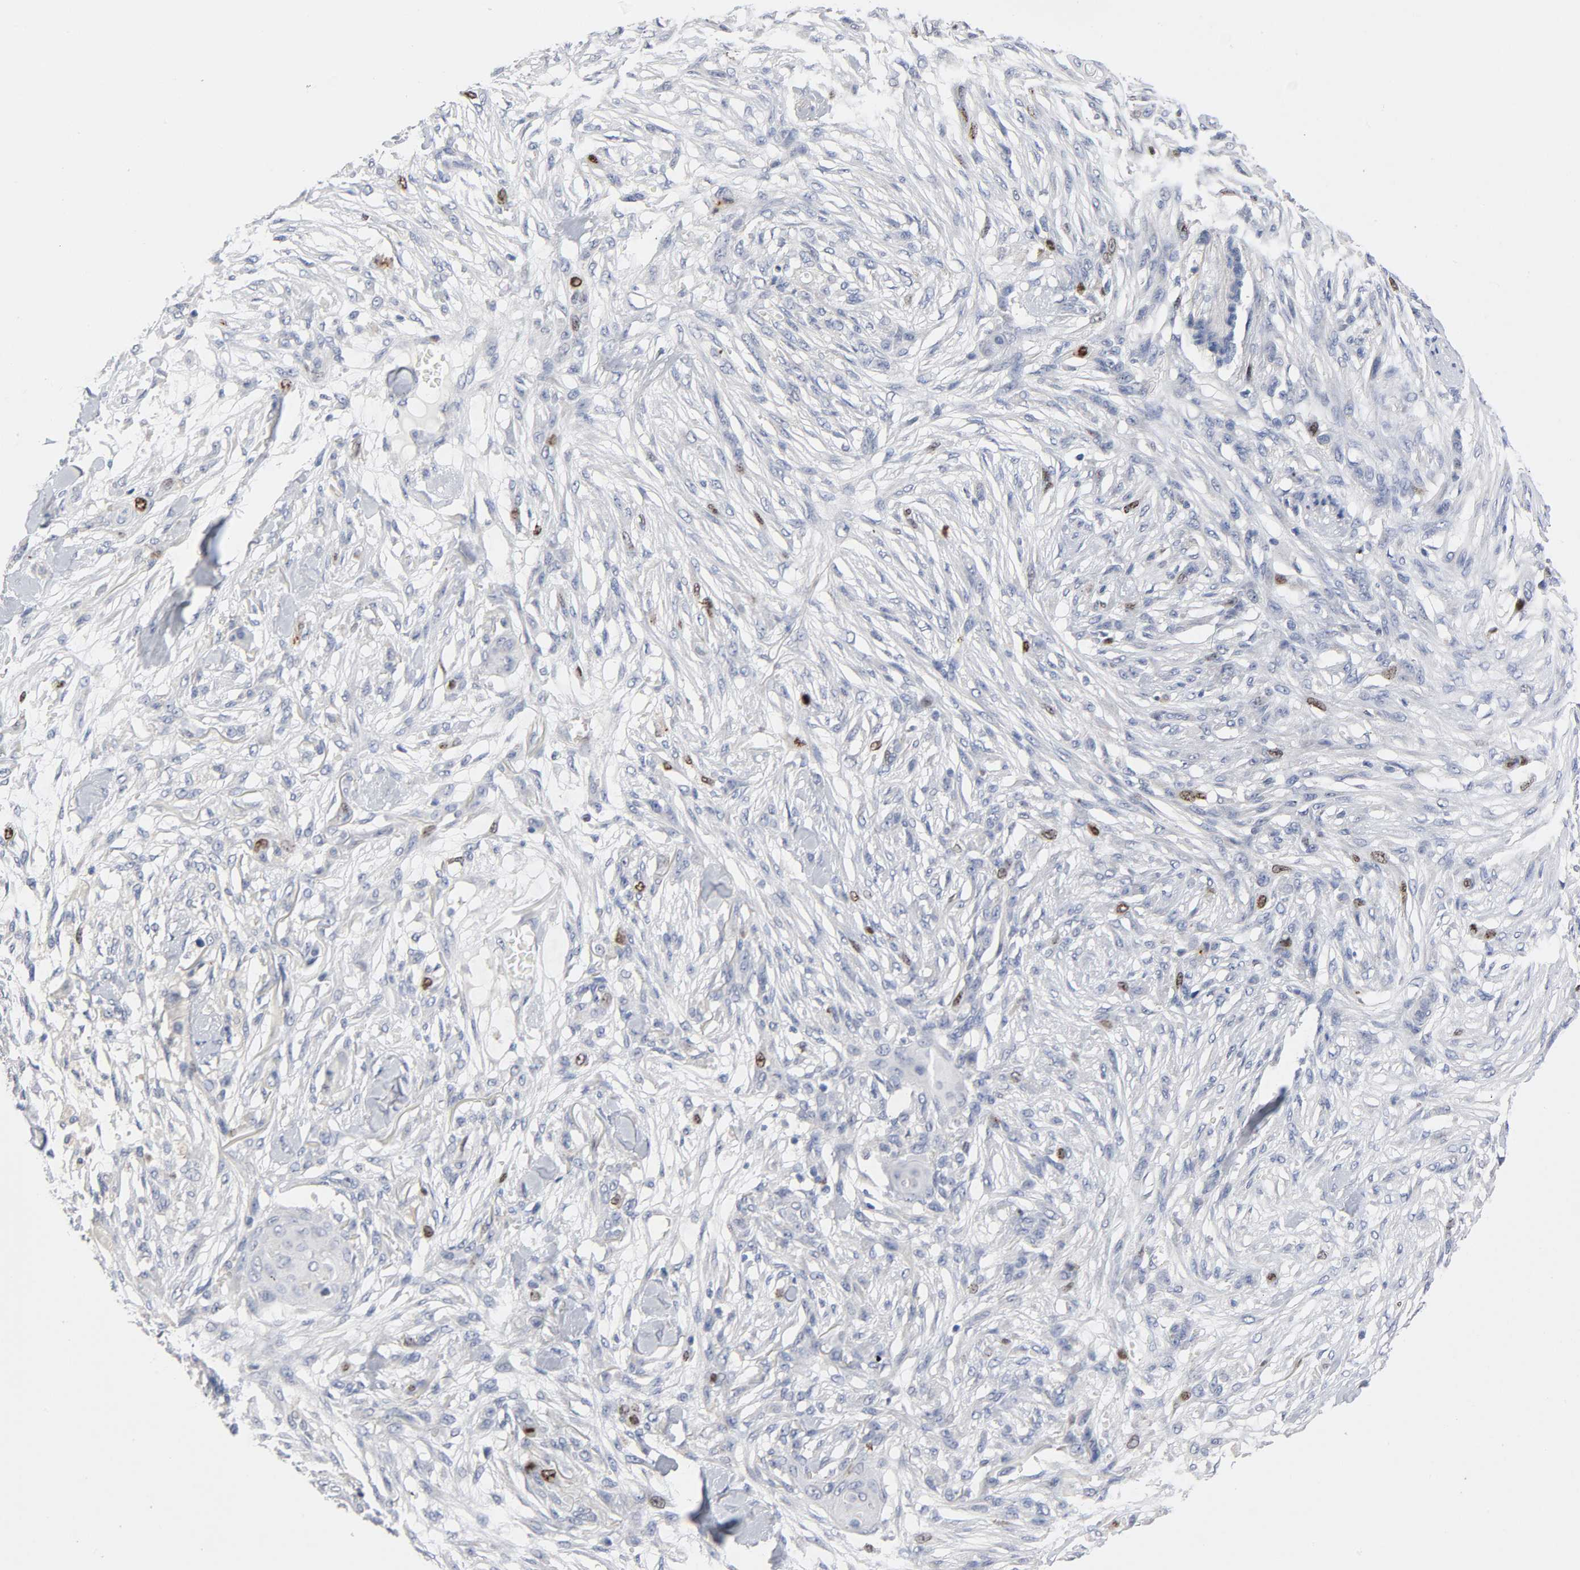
{"staining": {"intensity": "moderate", "quantity": "<25%", "location": "nuclear"}, "tissue": "skin cancer", "cell_type": "Tumor cells", "image_type": "cancer", "snomed": [{"axis": "morphology", "description": "Normal tissue, NOS"}, {"axis": "morphology", "description": "Squamous cell carcinoma, NOS"}, {"axis": "topography", "description": "Skin"}], "caption": "Skin squamous cell carcinoma was stained to show a protein in brown. There is low levels of moderate nuclear expression in approximately <25% of tumor cells. (Stains: DAB (3,3'-diaminobenzidine) in brown, nuclei in blue, Microscopy: brightfield microscopy at high magnification).", "gene": "BIRC5", "patient": {"sex": "female", "age": 59}}